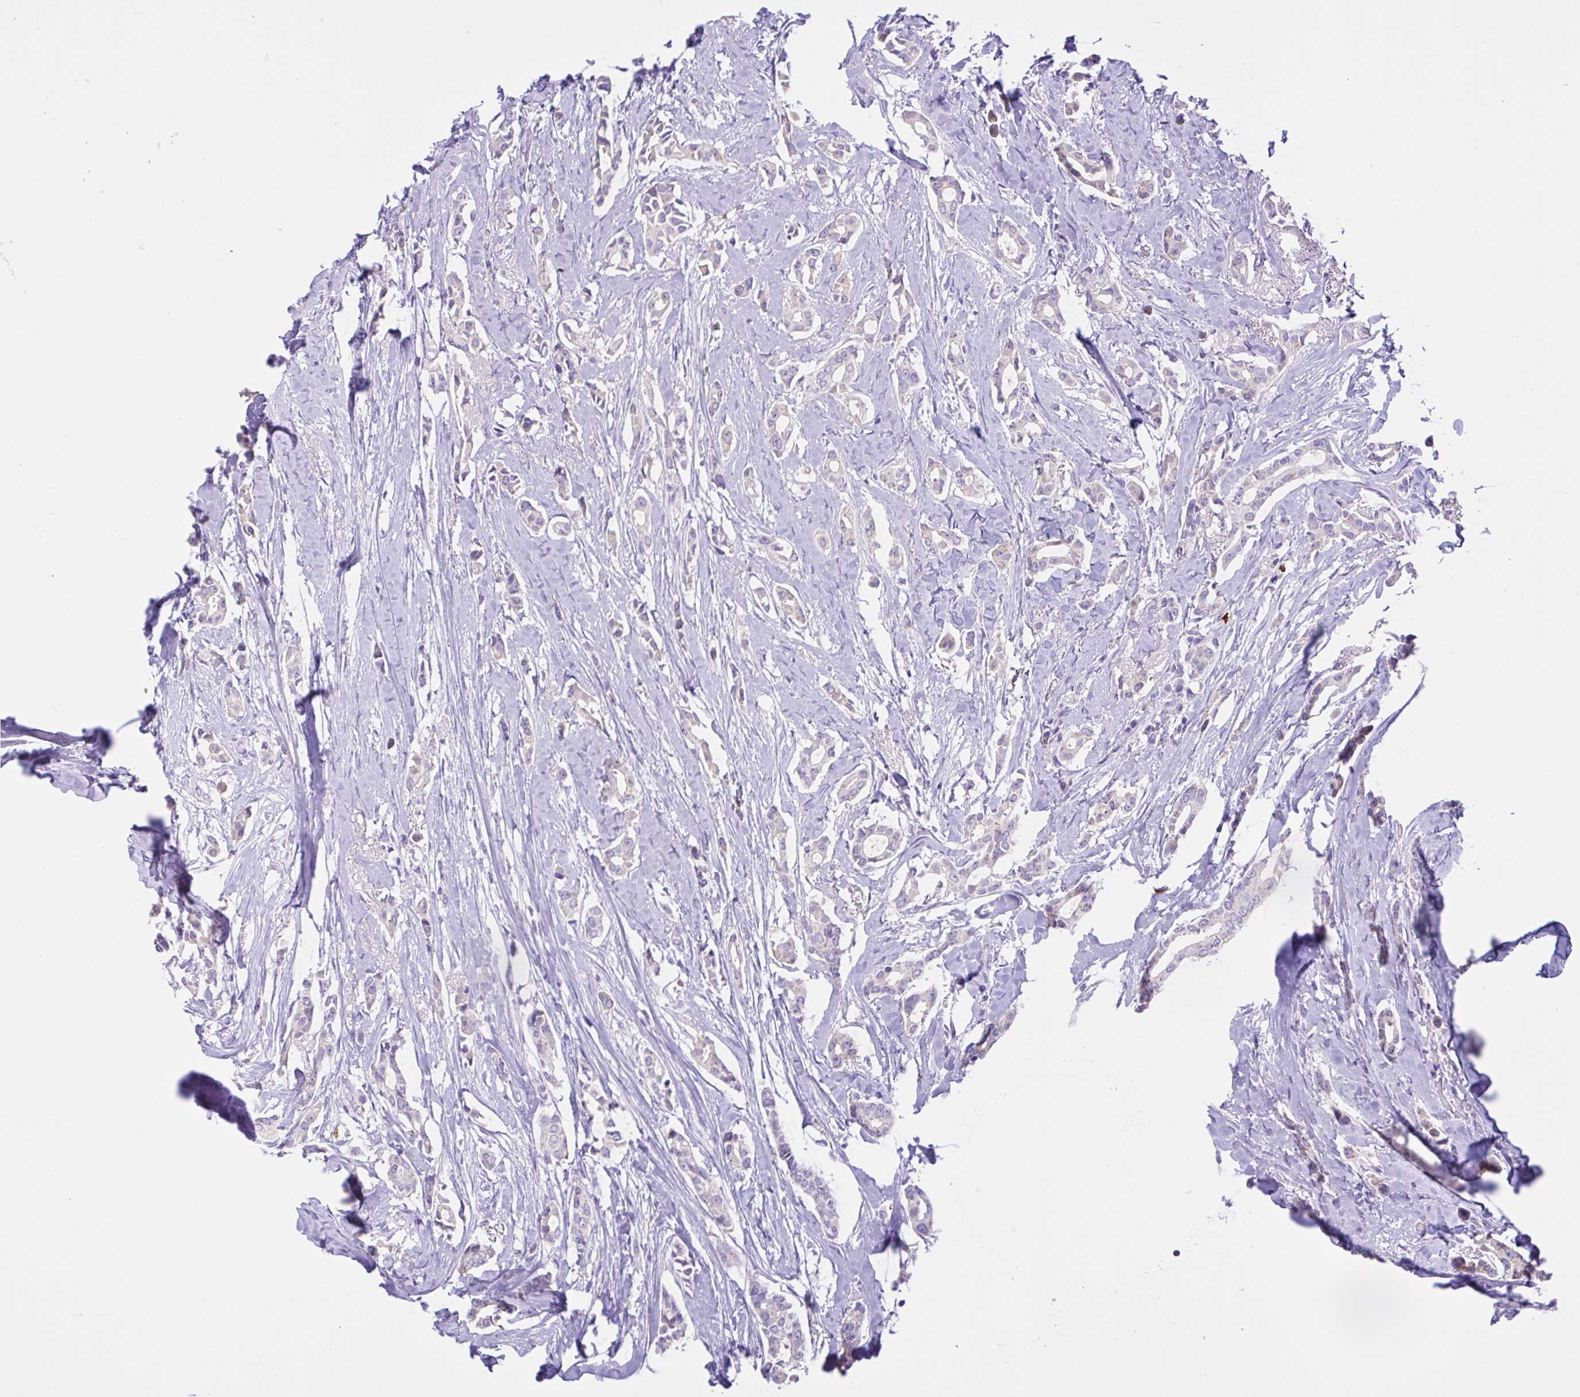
{"staining": {"intensity": "negative", "quantity": "none", "location": "none"}, "tissue": "breast cancer", "cell_type": "Tumor cells", "image_type": "cancer", "snomed": [{"axis": "morphology", "description": "Duct carcinoma"}, {"axis": "topography", "description": "Breast"}], "caption": "IHC micrograph of neoplastic tissue: human breast infiltrating ductal carcinoma stained with DAB demonstrates no significant protein staining in tumor cells.", "gene": "CST11", "patient": {"sex": "female", "age": 64}}